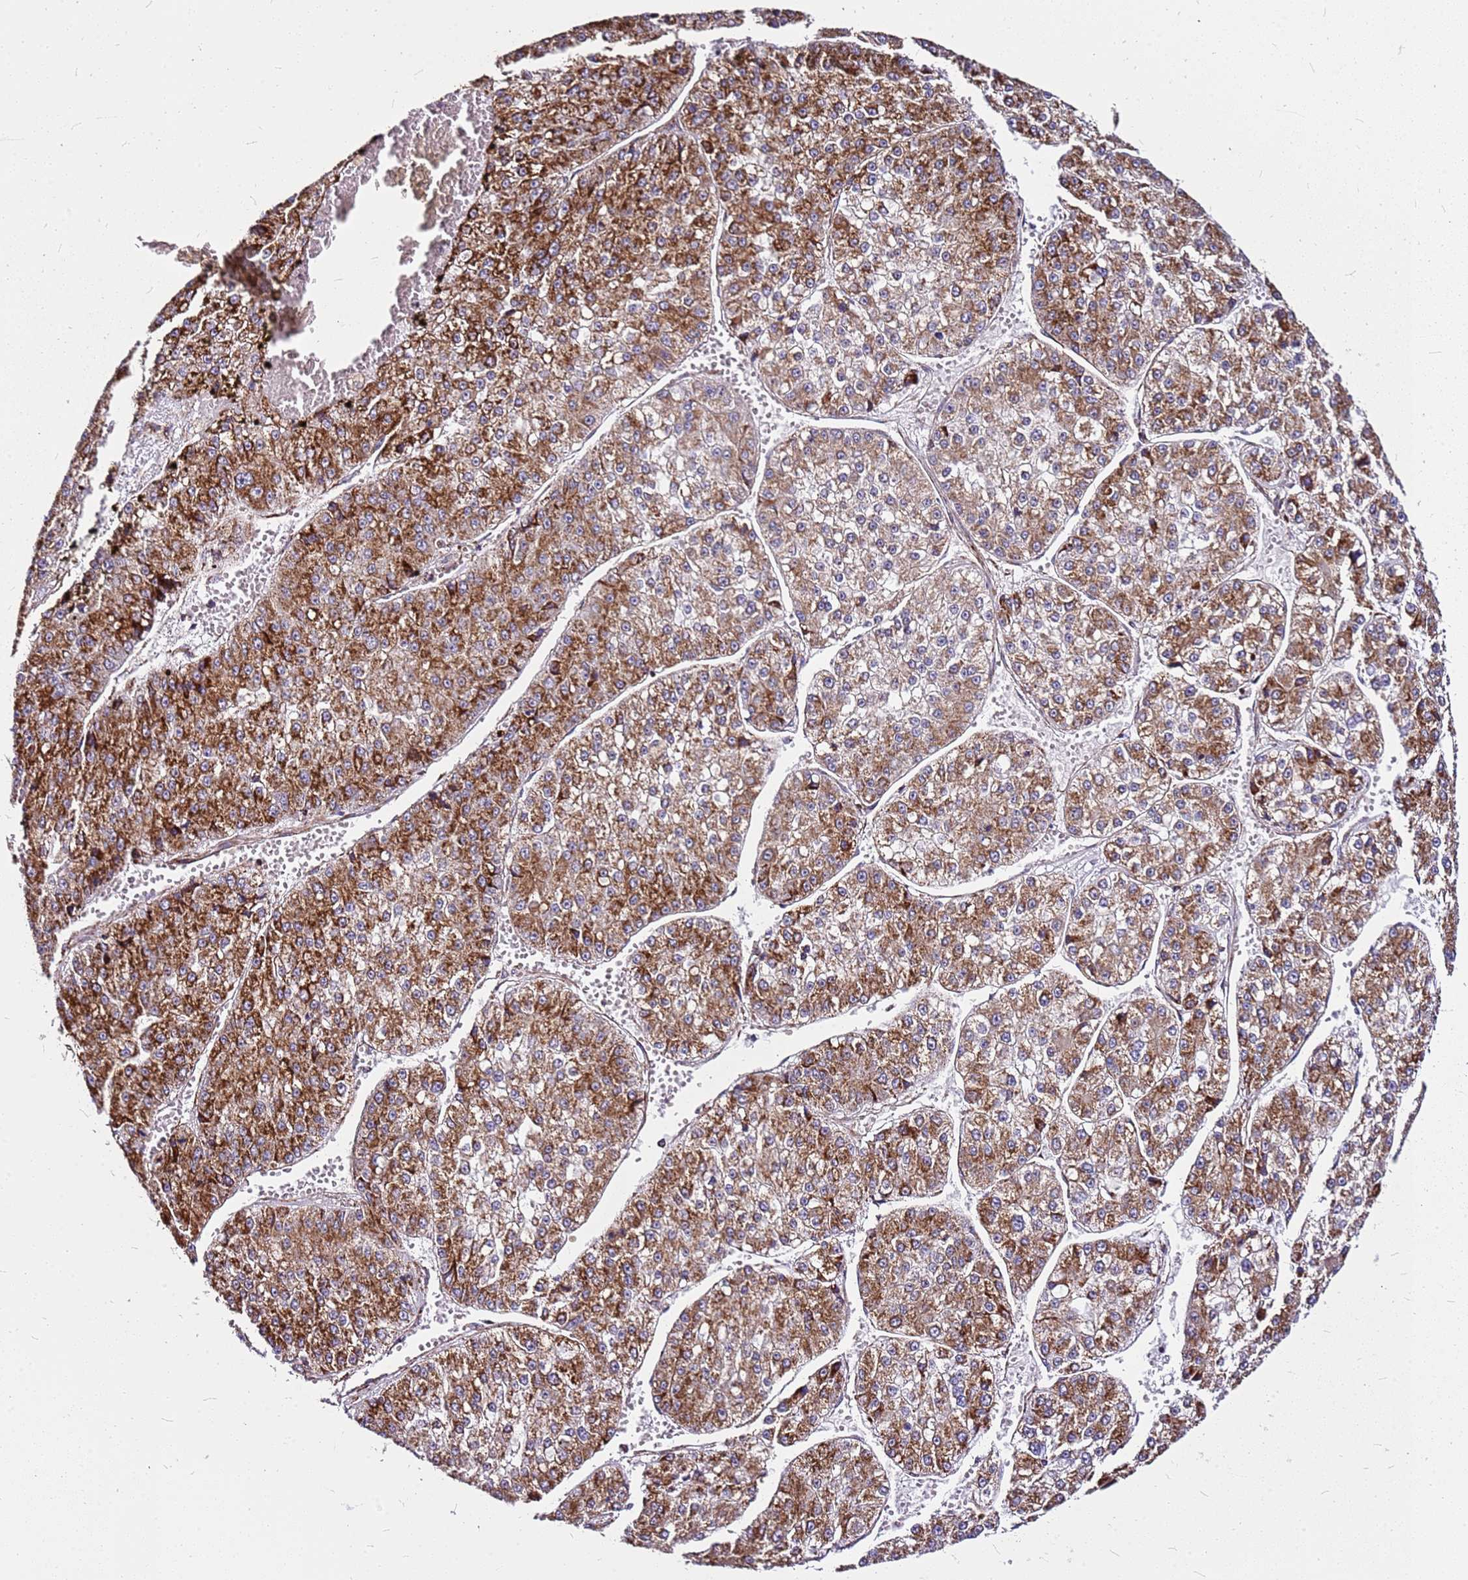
{"staining": {"intensity": "strong", "quantity": "25%-75%", "location": "cytoplasmic/membranous"}, "tissue": "liver cancer", "cell_type": "Tumor cells", "image_type": "cancer", "snomed": [{"axis": "morphology", "description": "Carcinoma, Hepatocellular, NOS"}, {"axis": "topography", "description": "Liver"}], "caption": "This histopathology image reveals immunohistochemistry staining of liver cancer, with high strong cytoplasmic/membranous expression in approximately 25%-75% of tumor cells.", "gene": "OR51T1", "patient": {"sex": "female", "age": 73}}